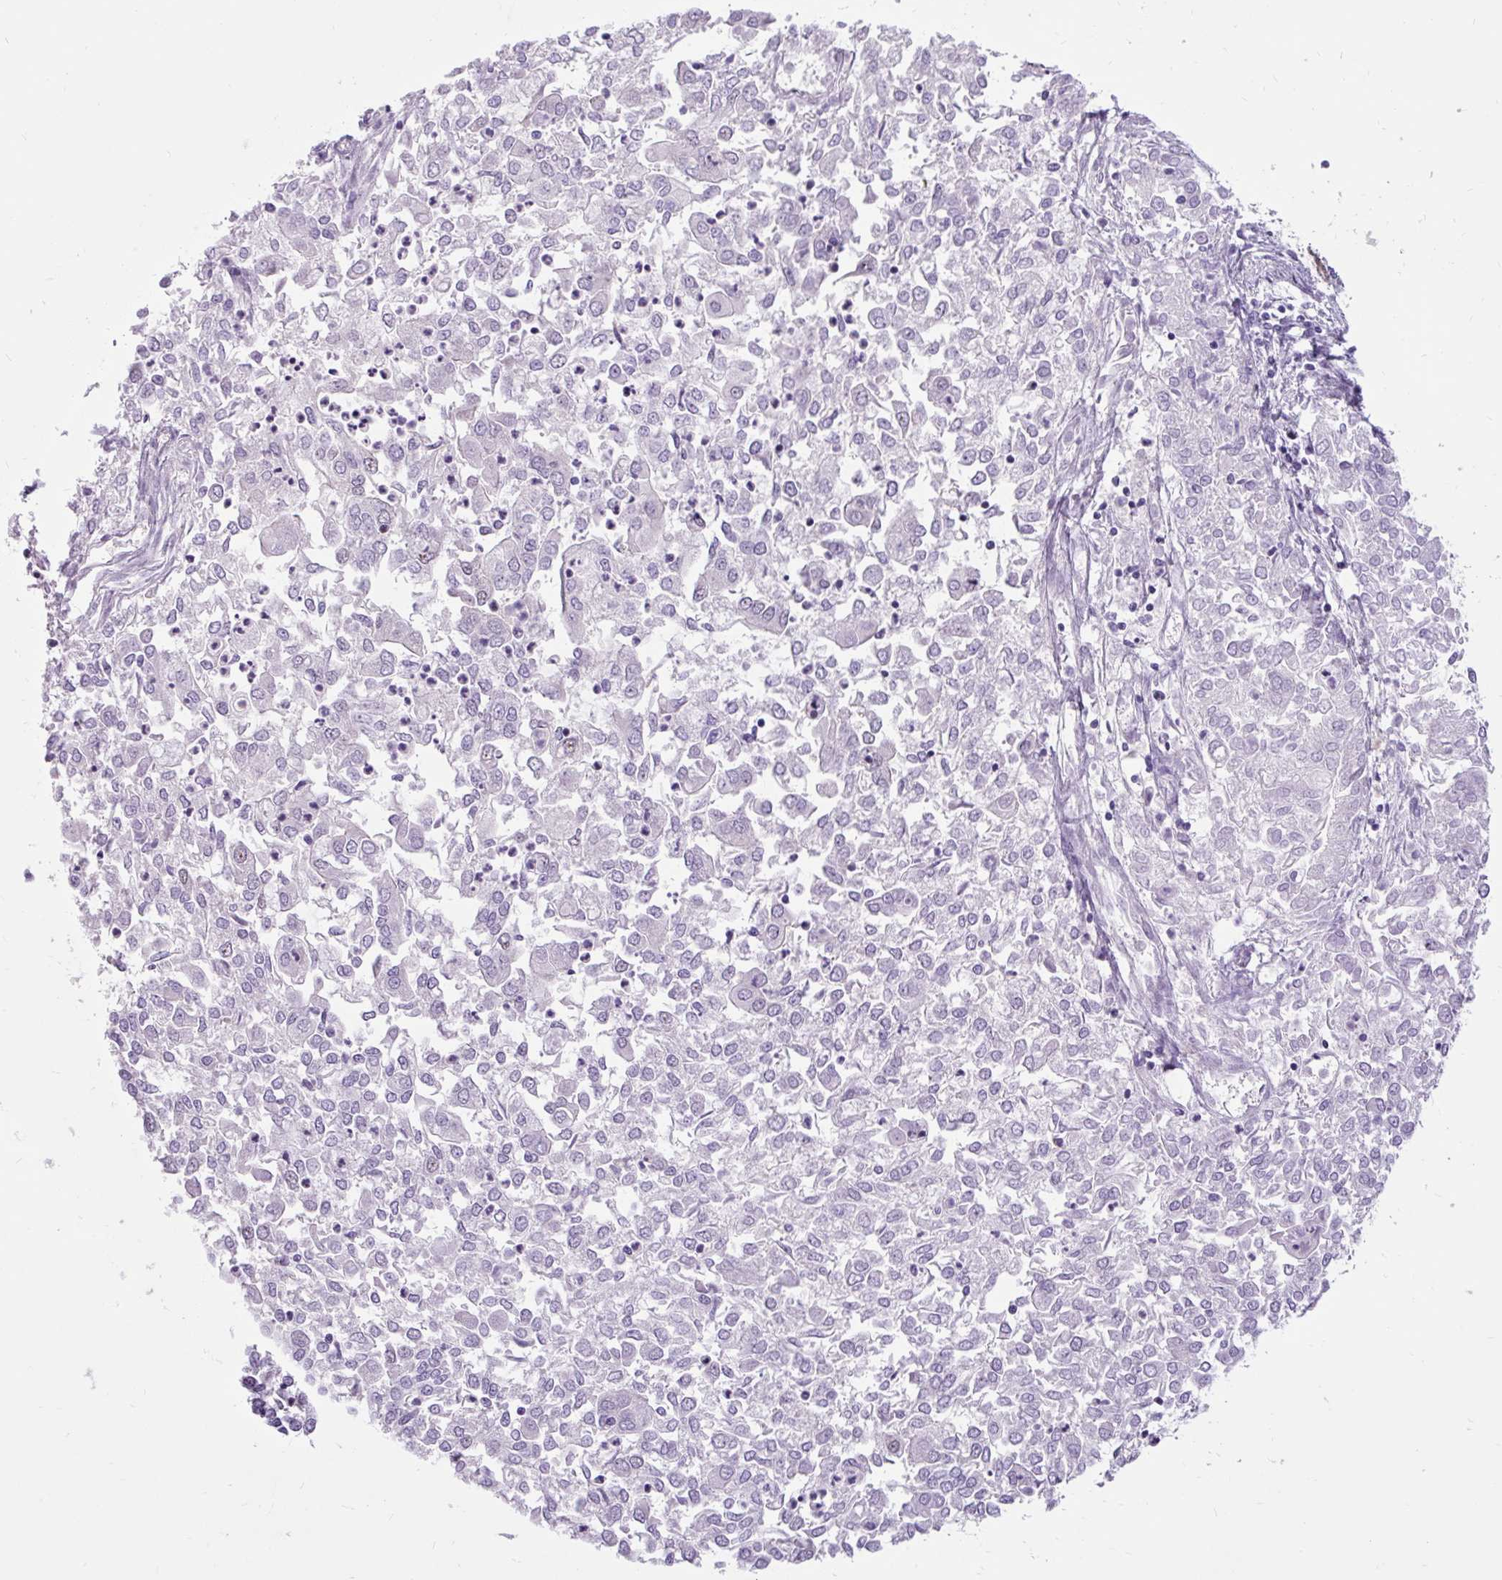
{"staining": {"intensity": "negative", "quantity": "none", "location": "none"}, "tissue": "endometrial cancer", "cell_type": "Tumor cells", "image_type": "cancer", "snomed": [{"axis": "morphology", "description": "Adenocarcinoma, NOS"}, {"axis": "topography", "description": "Endometrium"}], "caption": "Immunohistochemistry of endometrial cancer displays no staining in tumor cells. The staining is performed using DAB (3,3'-diaminobenzidine) brown chromogen with nuclei counter-stained in using hematoxylin.", "gene": "SMC5", "patient": {"sex": "female", "age": 57}}